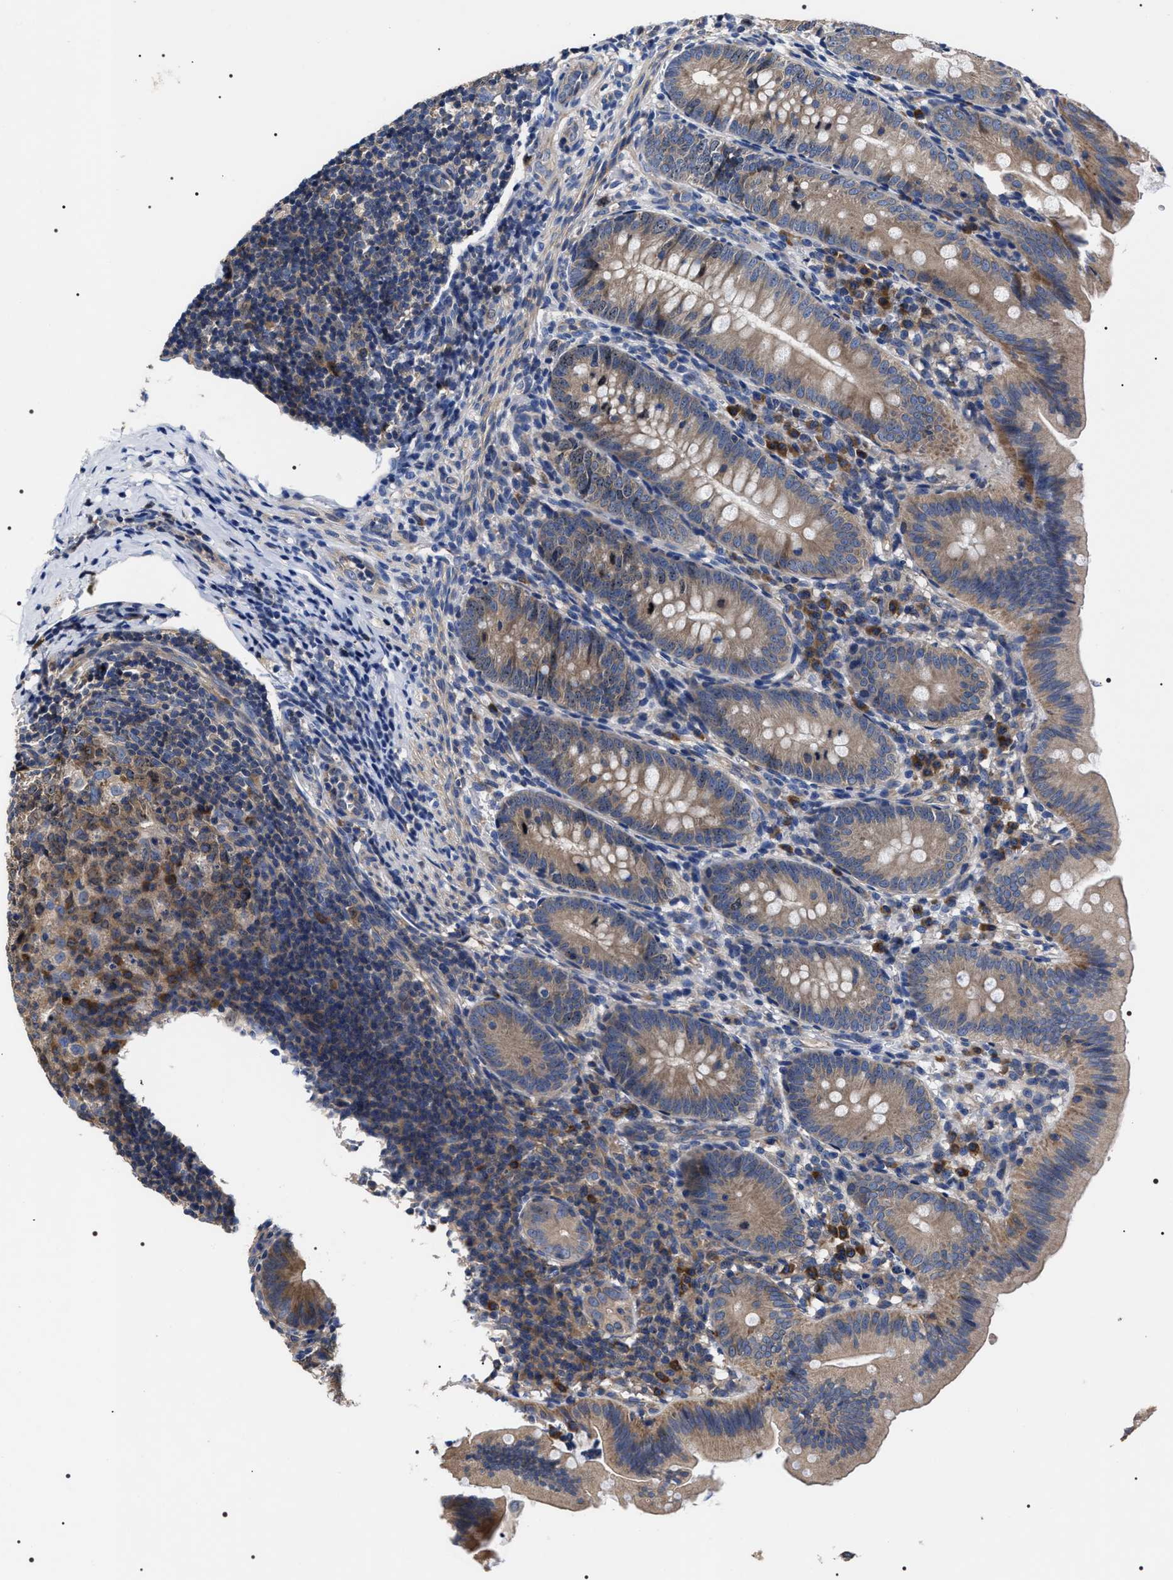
{"staining": {"intensity": "weak", "quantity": ">75%", "location": "cytoplasmic/membranous"}, "tissue": "appendix", "cell_type": "Glandular cells", "image_type": "normal", "snomed": [{"axis": "morphology", "description": "Normal tissue, NOS"}, {"axis": "topography", "description": "Appendix"}], "caption": "Immunohistochemistry of unremarkable appendix demonstrates low levels of weak cytoplasmic/membranous expression in about >75% of glandular cells.", "gene": "MIS18A", "patient": {"sex": "male", "age": 1}}